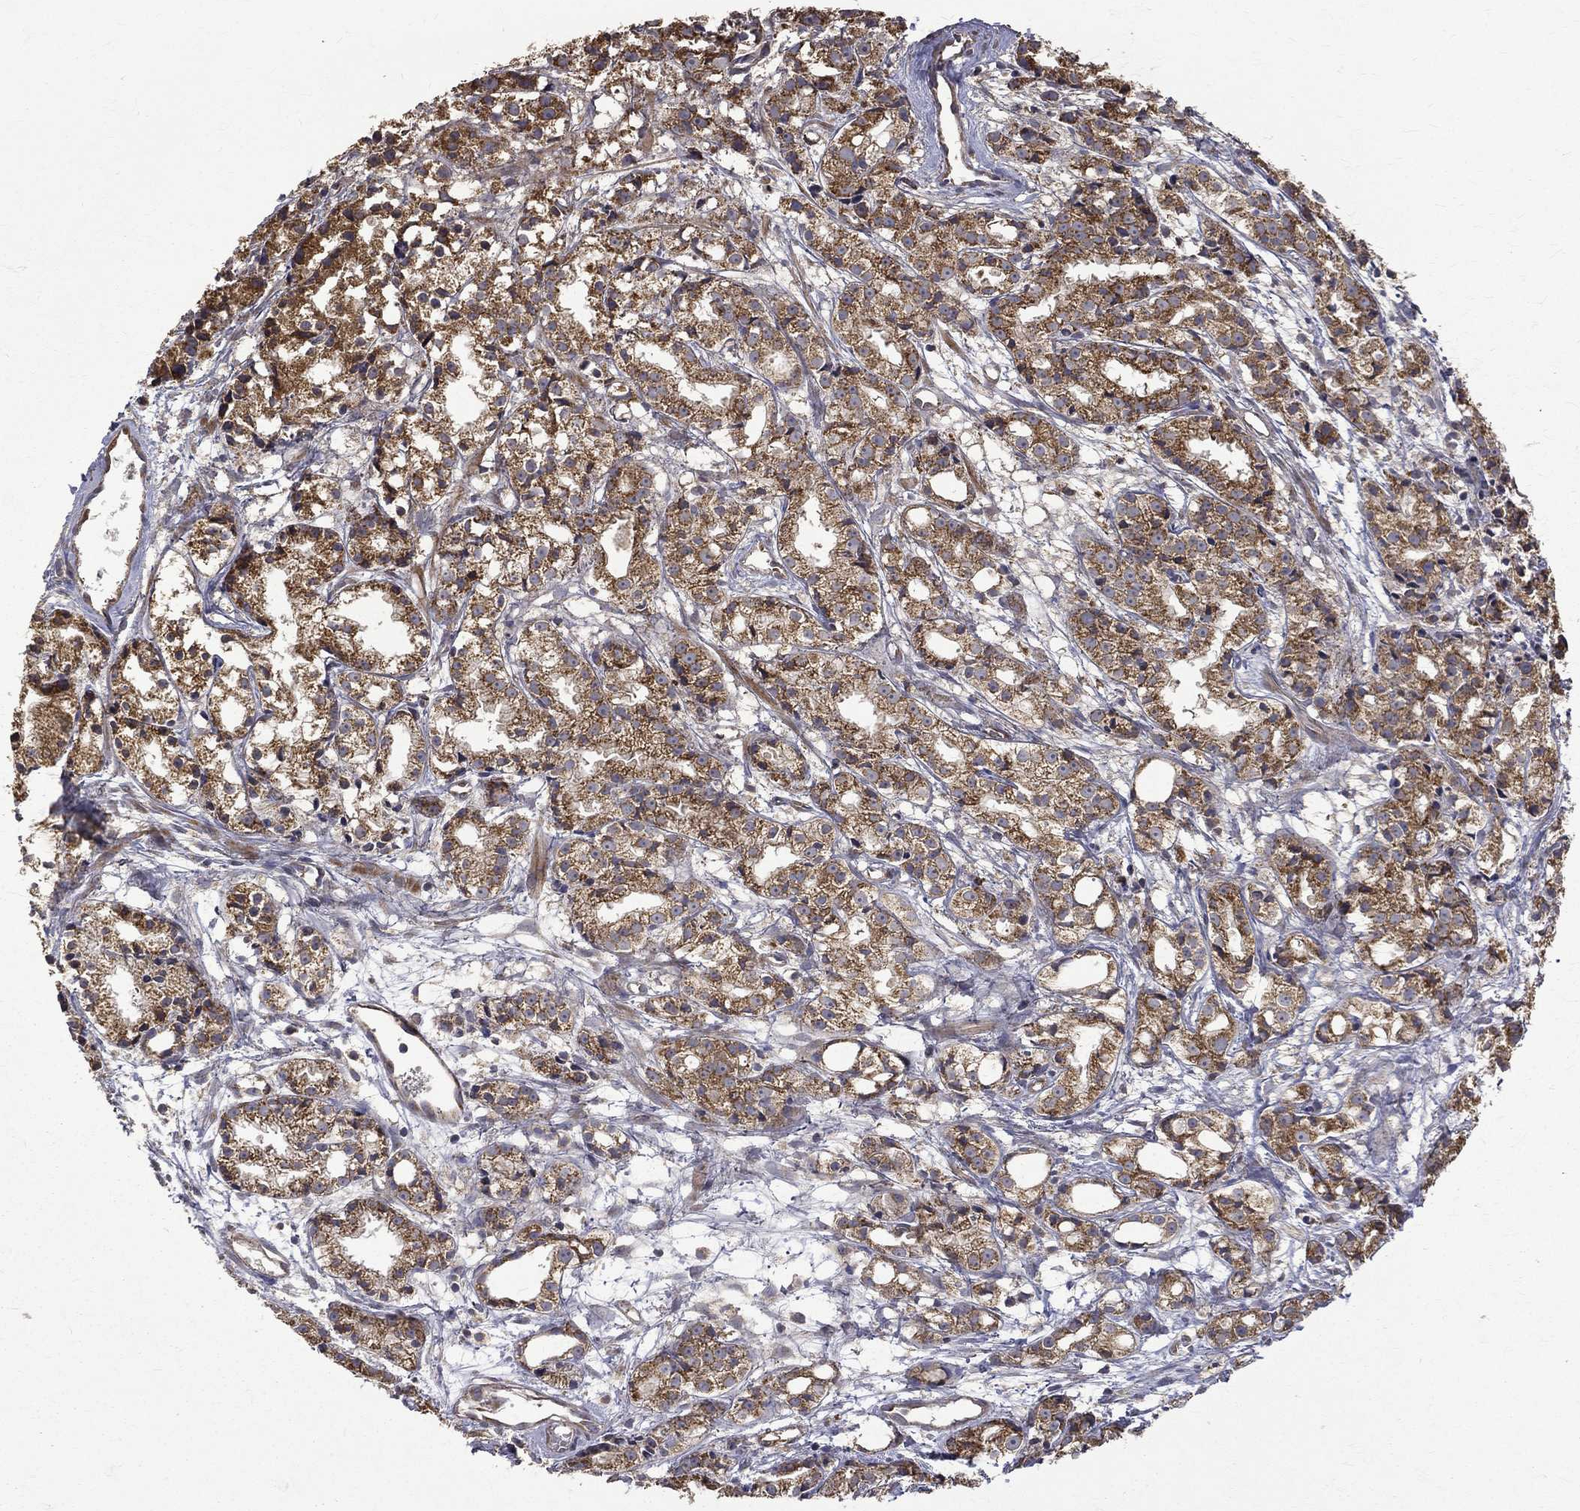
{"staining": {"intensity": "moderate", "quantity": ">75%", "location": "cytoplasmic/membranous"}, "tissue": "prostate cancer", "cell_type": "Tumor cells", "image_type": "cancer", "snomed": [{"axis": "morphology", "description": "Adenocarcinoma, Medium grade"}, {"axis": "topography", "description": "Prostate"}], "caption": "Approximately >75% of tumor cells in human prostate cancer demonstrate moderate cytoplasmic/membranous protein positivity as visualized by brown immunohistochemical staining.", "gene": "RPGR", "patient": {"sex": "male", "age": 74}}